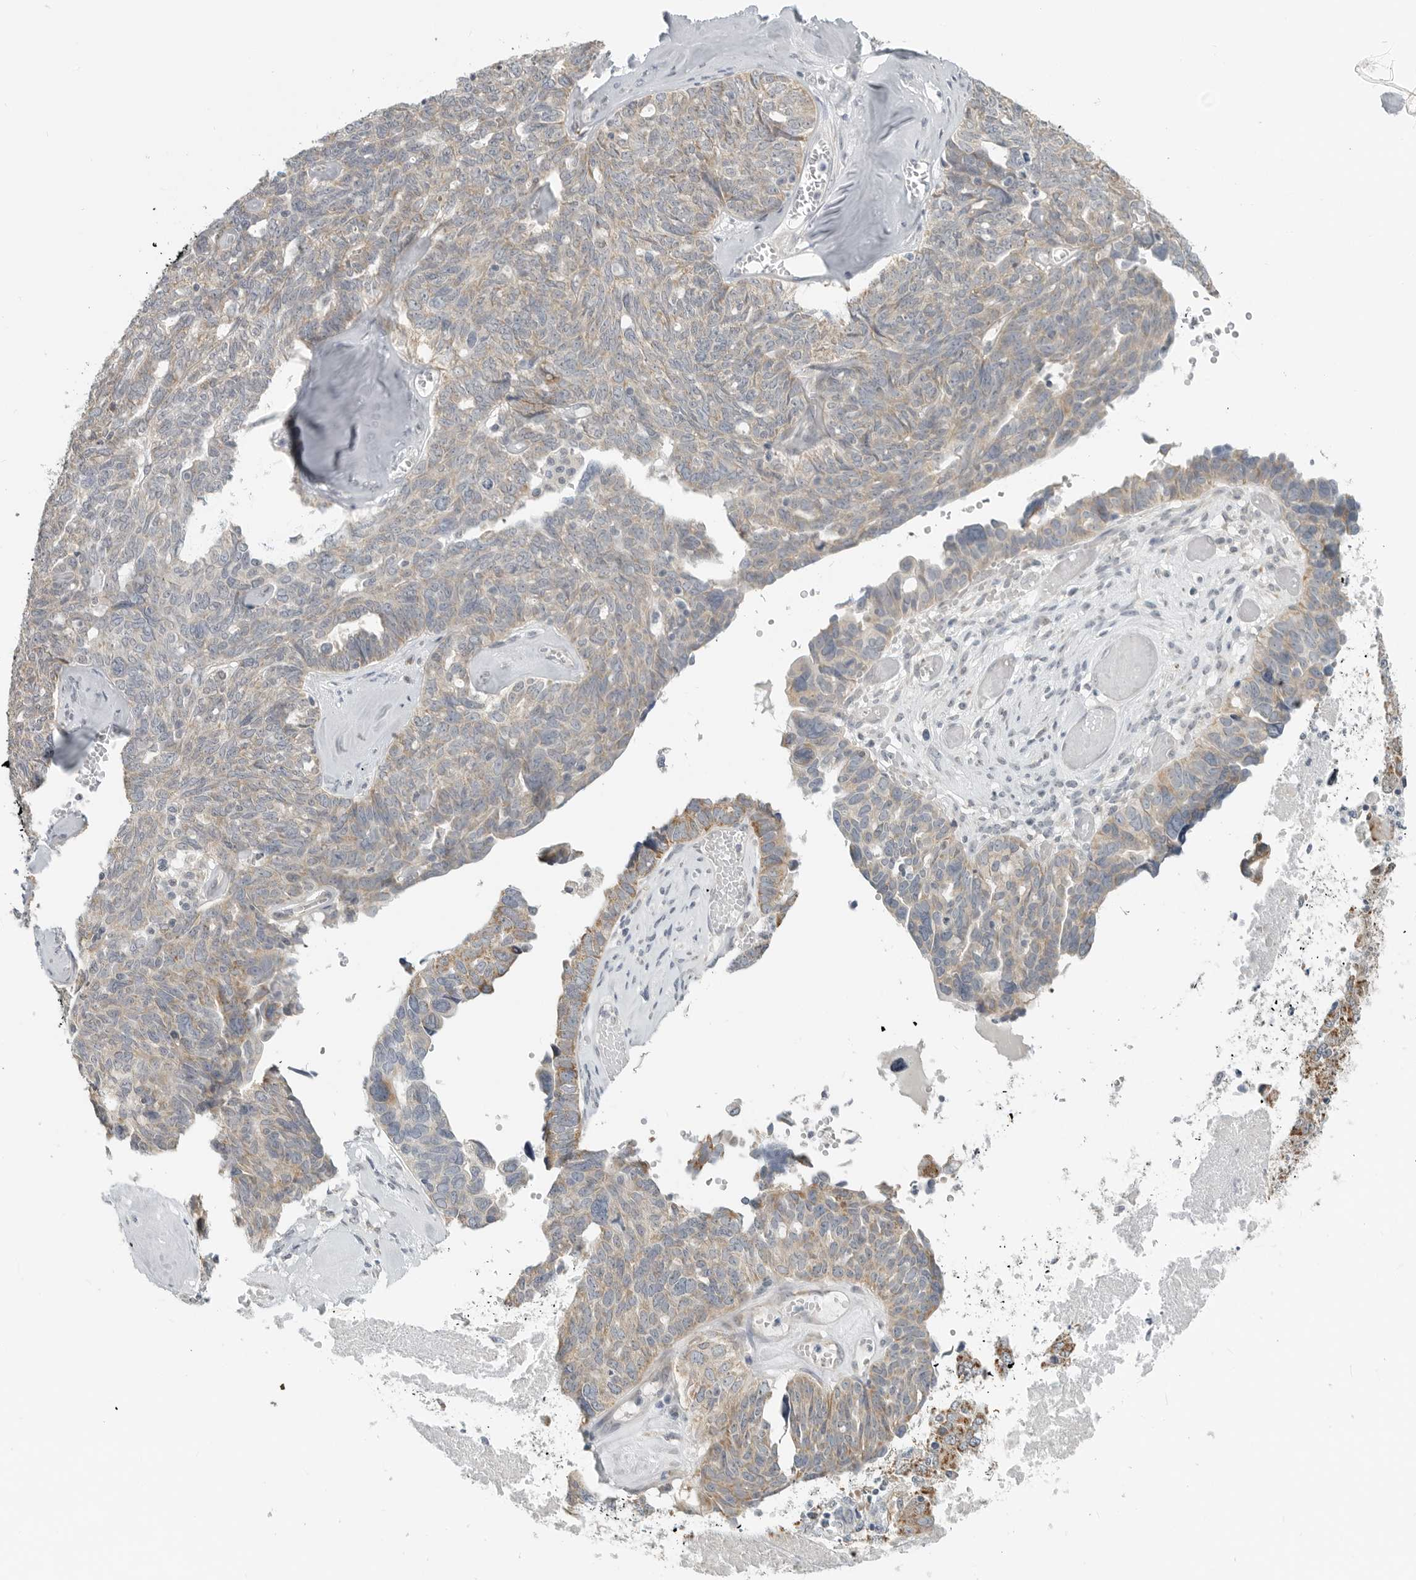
{"staining": {"intensity": "weak", "quantity": "25%-75%", "location": "cytoplasmic/membranous"}, "tissue": "ovarian cancer", "cell_type": "Tumor cells", "image_type": "cancer", "snomed": [{"axis": "morphology", "description": "Cystadenocarcinoma, serous, NOS"}, {"axis": "topography", "description": "Ovary"}], "caption": "Serous cystadenocarcinoma (ovarian) stained with DAB immunohistochemistry demonstrates low levels of weak cytoplasmic/membranous staining in about 25%-75% of tumor cells.", "gene": "IL12RB2", "patient": {"sex": "female", "age": 79}}